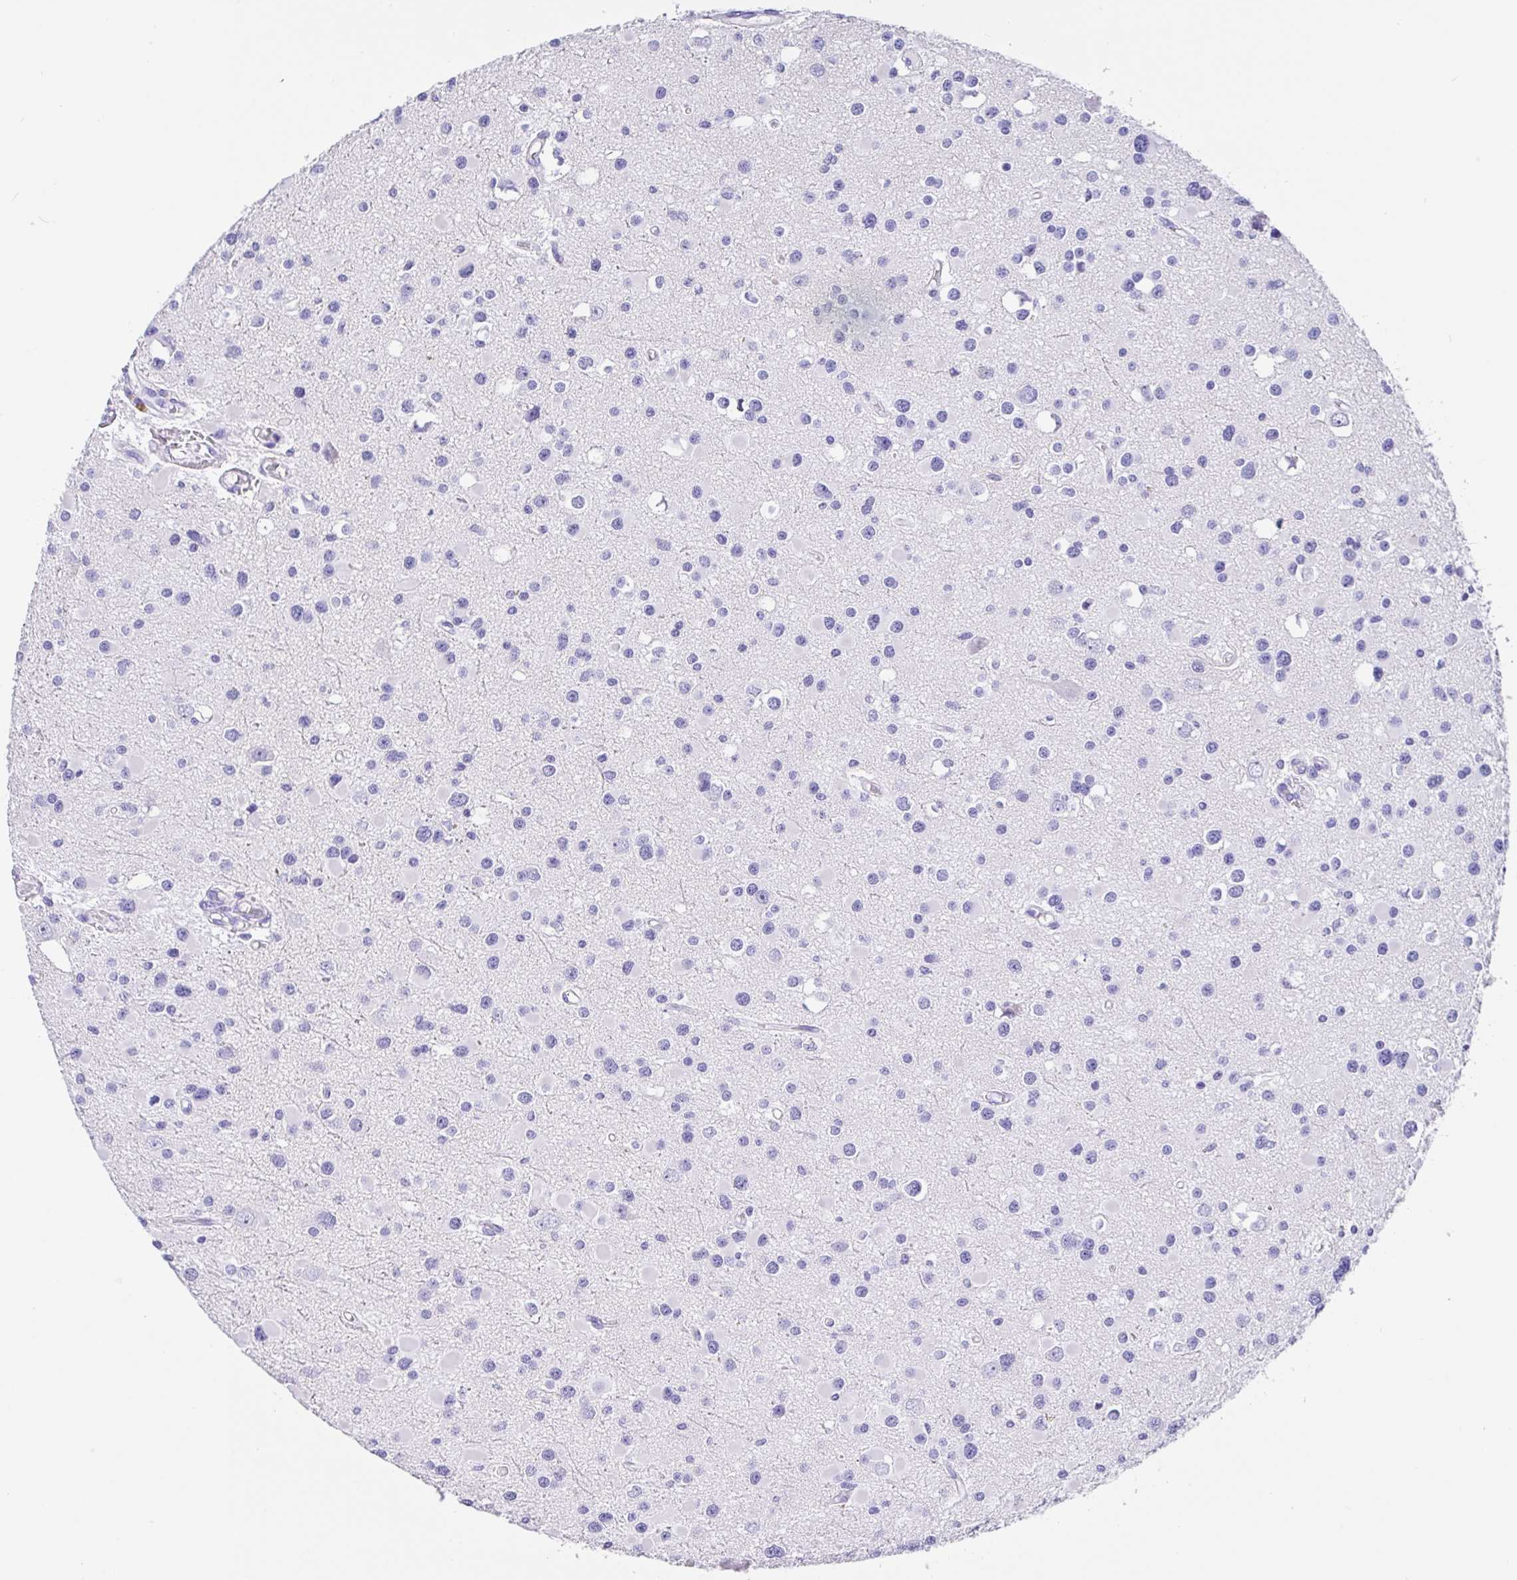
{"staining": {"intensity": "negative", "quantity": "none", "location": "none"}, "tissue": "glioma", "cell_type": "Tumor cells", "image_type": "cancer", "snomed": [{"axis": "morphology", "description": "Glioma, malignant, High grade"}, {"axis": "topography", "description": "Brain"}], "caption": "Malignant glioma (high-grade) stained for a protein using immunohistochemistry (IHC) shows no positivity tumor cells.", "gene": "PRAMEF19", "patient": {"sex": "male", "age": 54}}